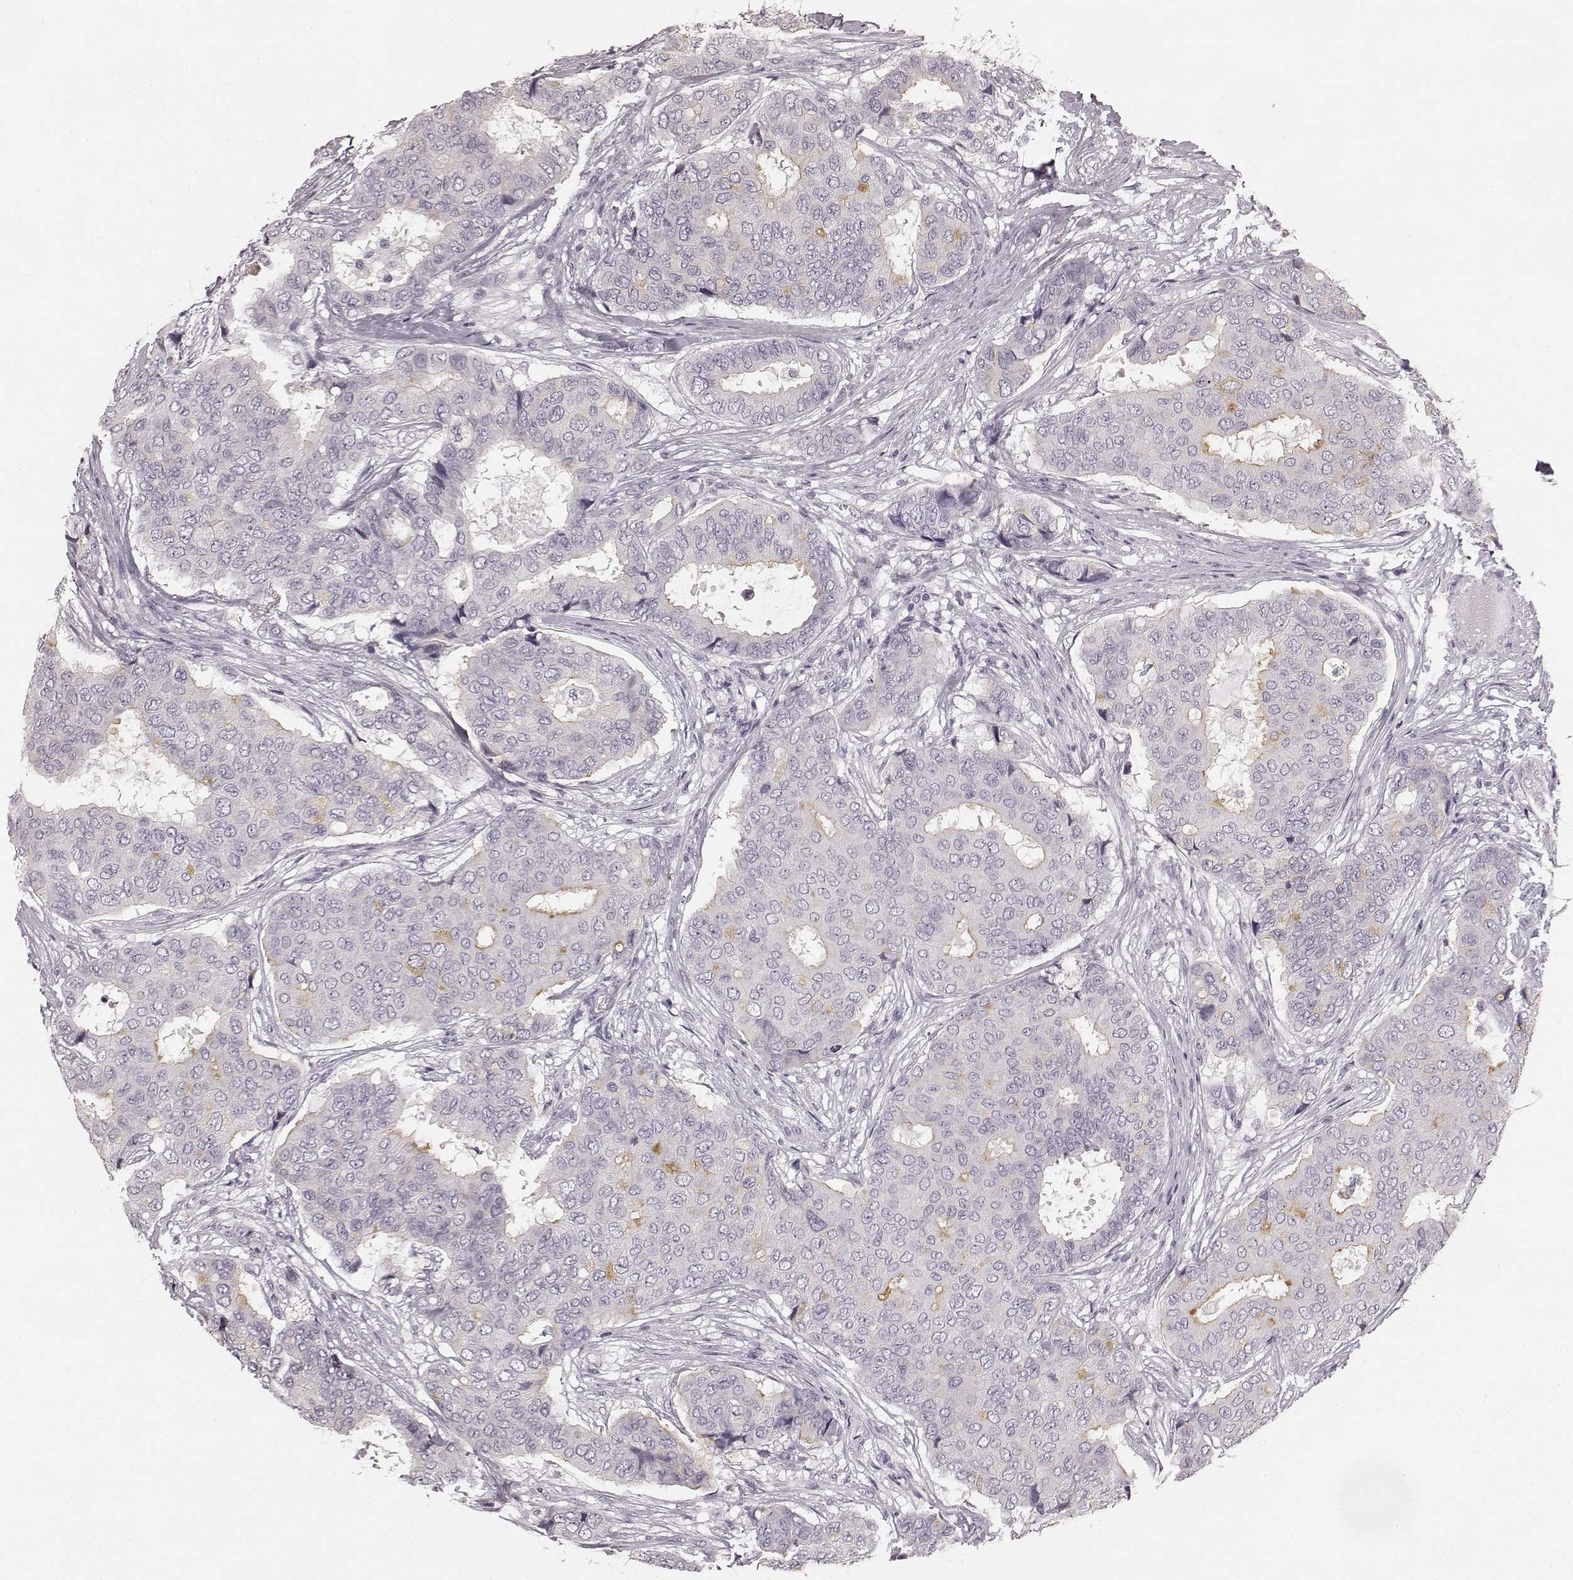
{"staining": {"intensity": "negative", "quantity": "none", "location": "none"}, "tissue": "breast cancer", "cell_type": "Tumor cells", "image_type": "cancer", "snomed": [{"axis": "morphology", "description": "Duct carcinoma"}, {"axis": "topography", "description": "Breast"}], "caption": "Breast cancer (invasive ductal carcinoma) was stained to show a protein in brown. There is no significant positivity in tumor cells. (DAB (3,3'-diaminobenzidine) immunohistochemistry, high magnification).", "gene": "RIT2", "patient": {"sex": "female", "age": 75}}